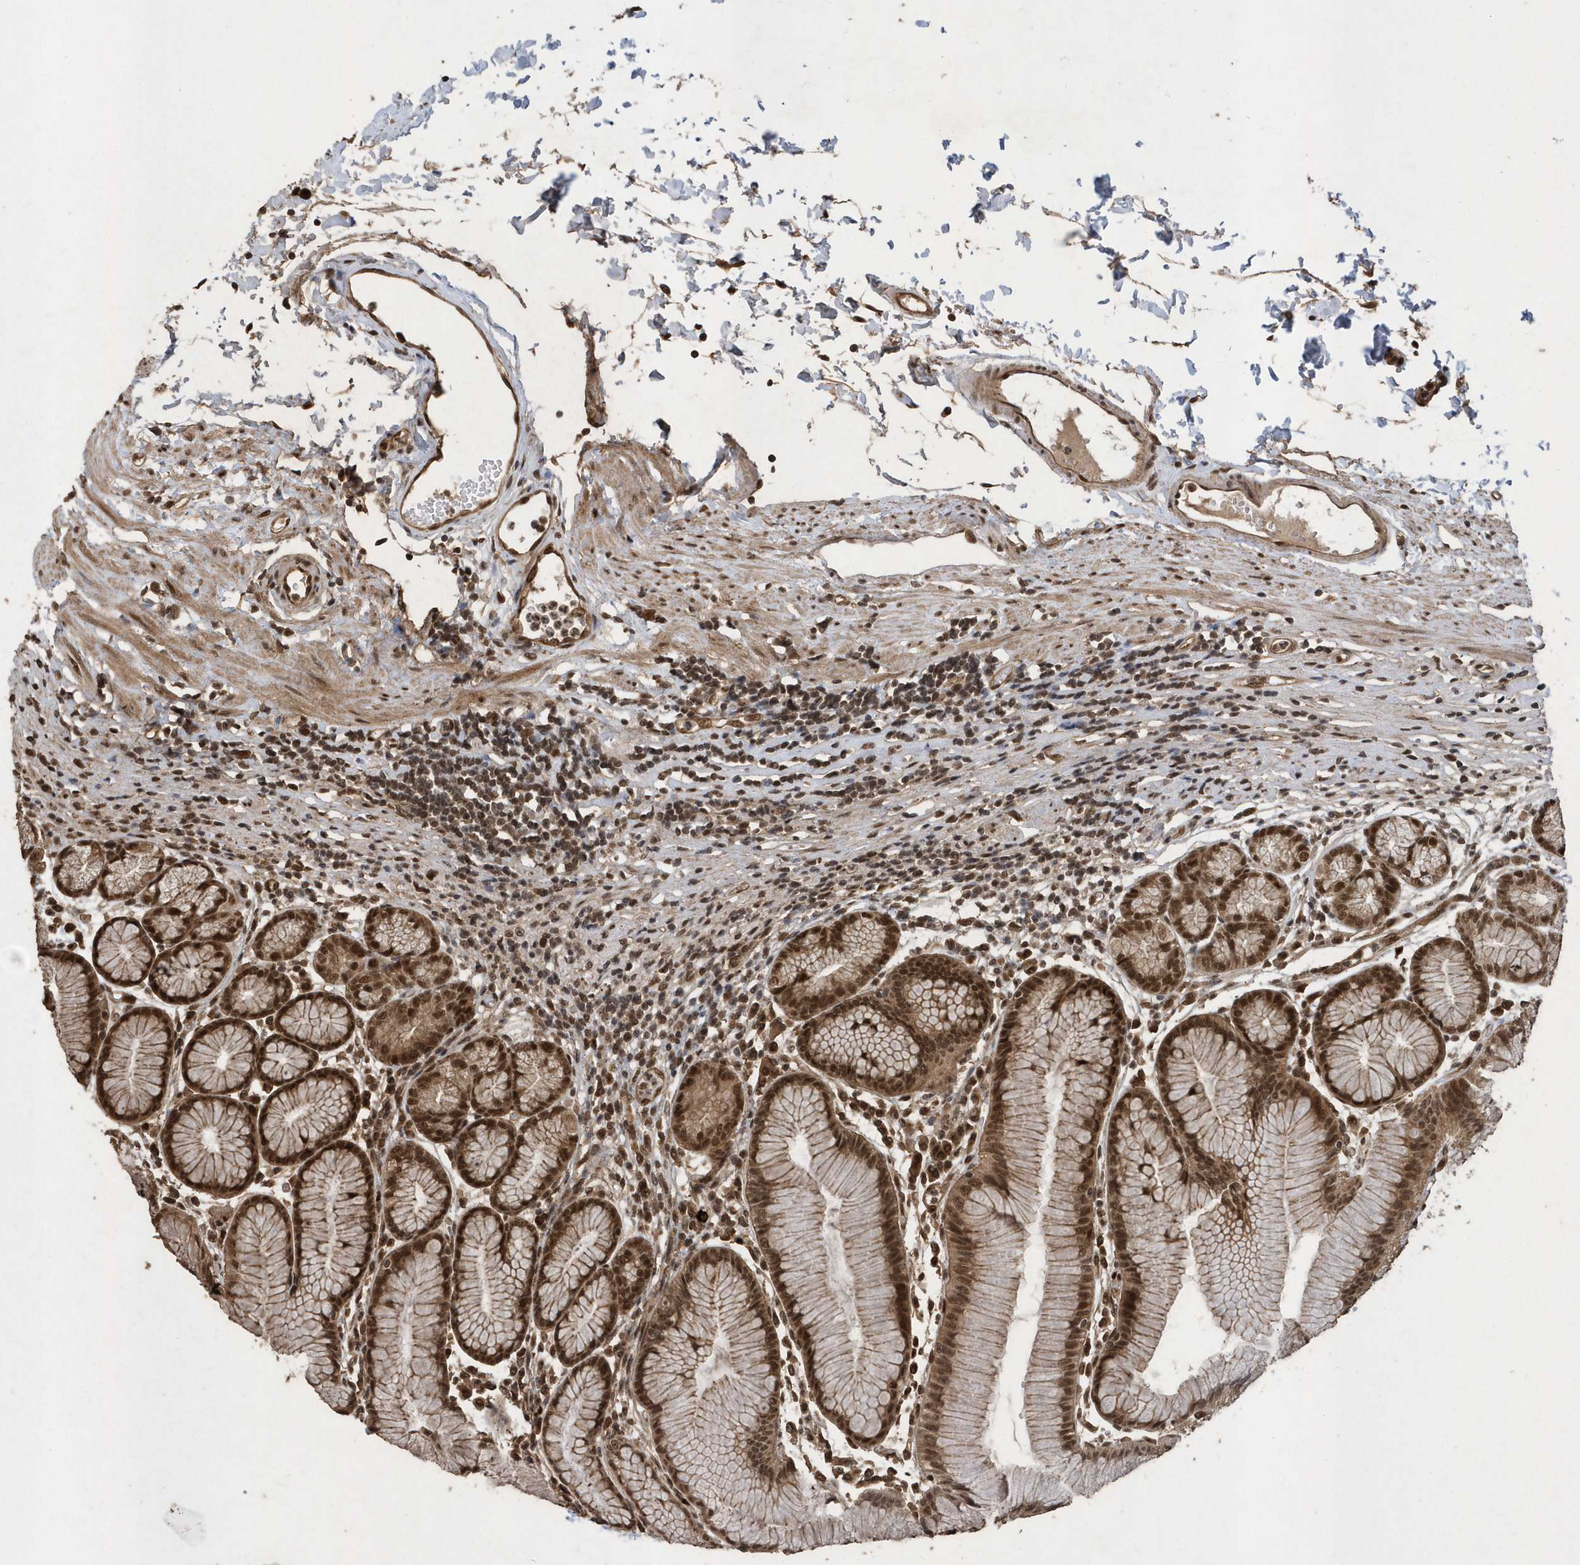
{"staining": {"intensity": "strong", "quantity": ">75%", "location": "cytoplasmic/membranous,nuclear"}, "tissue": "stomach", "cell_type": "Glandular cells", "image_type": "normal", "snomed": [{"axis": "morphology", "description": "Normal tissue, NOS"}, {"axis": "topography", "description": "Stomach"}], "caption": "This is a photomicrograph of immunohistochemistry (IHC) staining of benign stomach, which shows strong expression in the cytoplasmic/membranous,nuclear of glandular cells.", "gene": "INTS12", "patient": {"sex": "female", "age": 57}}